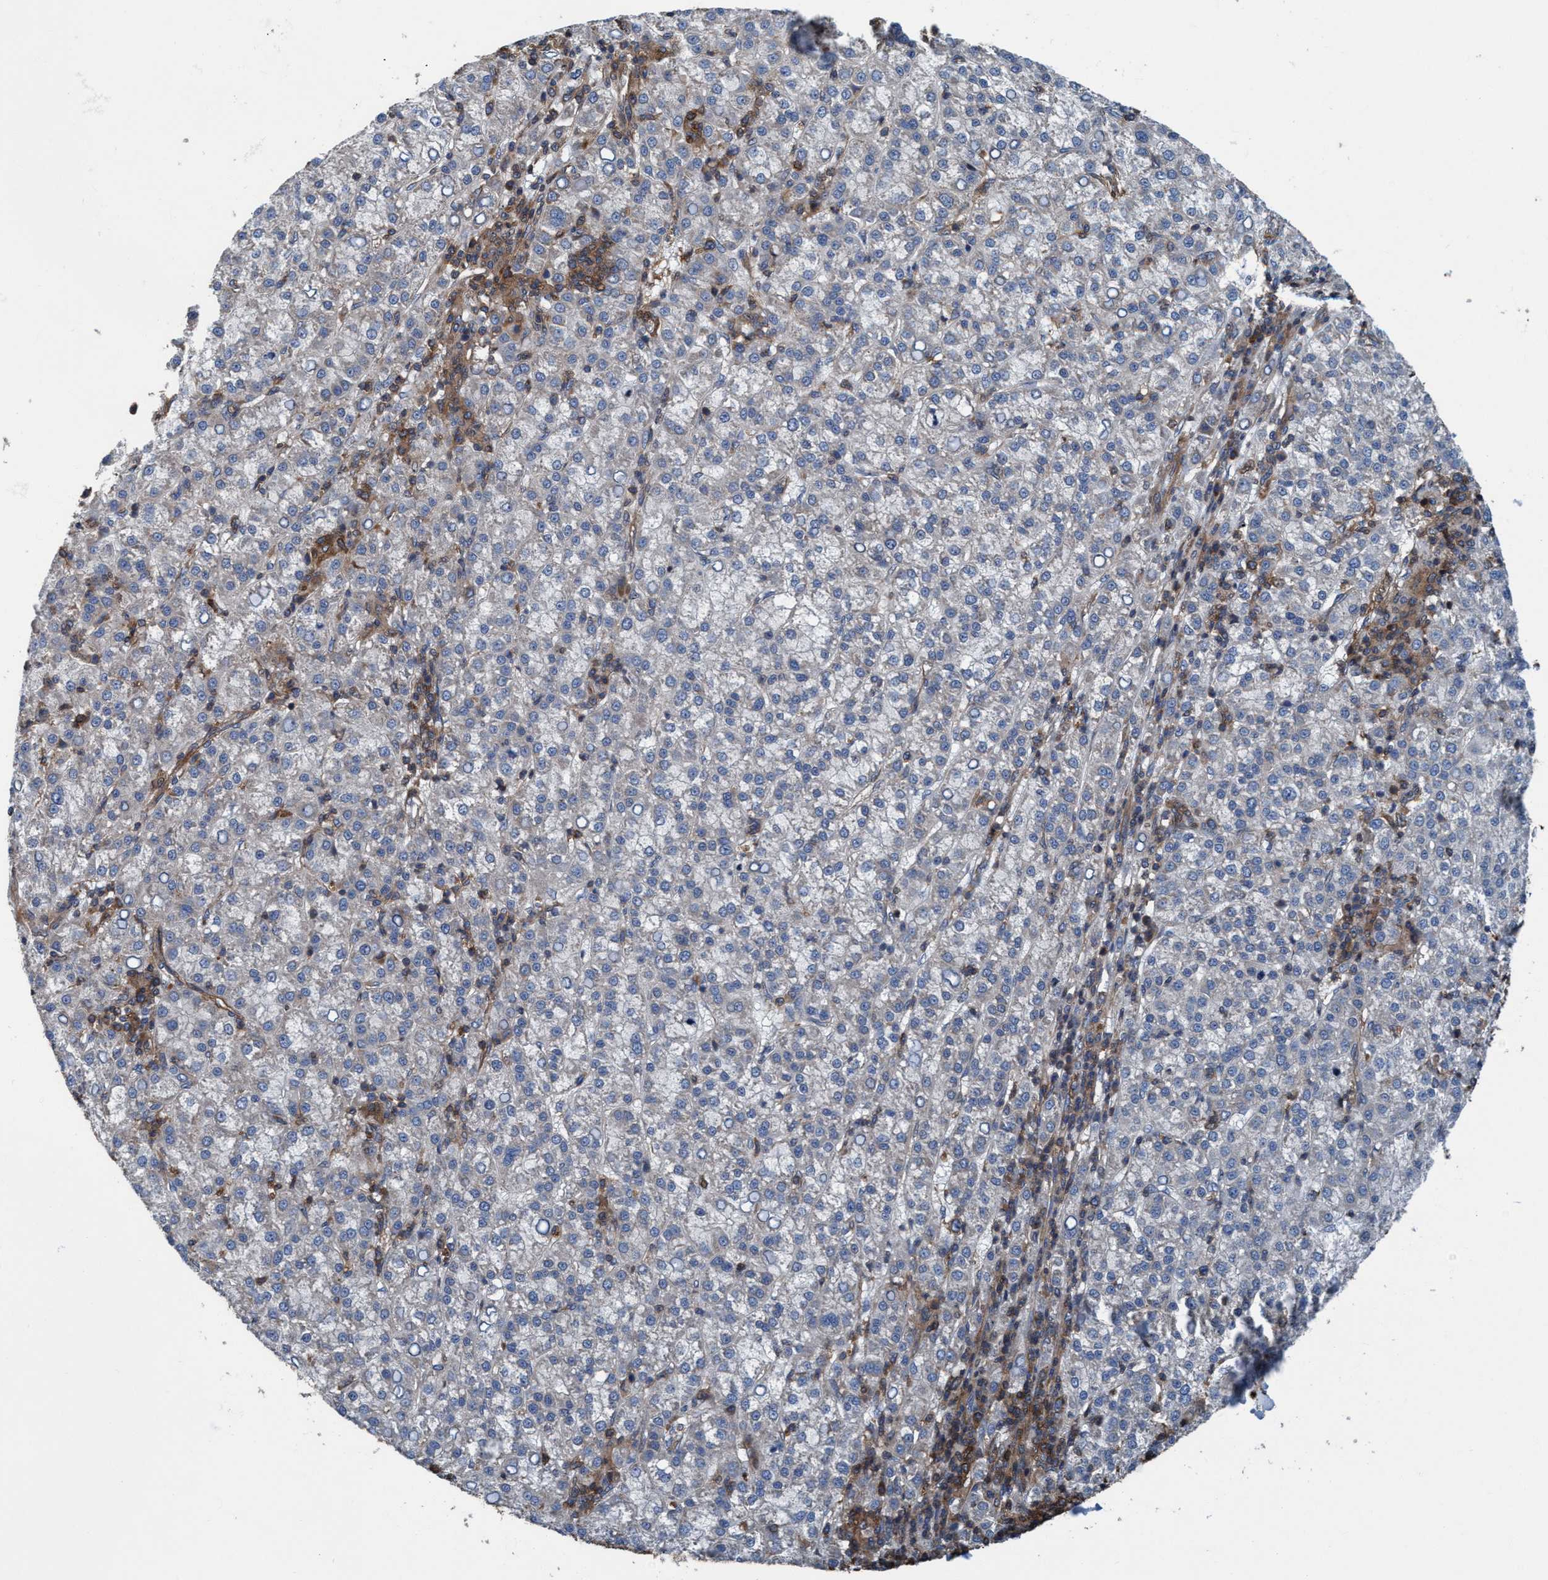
{"staining": {"intensity": "weak", "quantity": "<25%", "location": "cytoplasmic/membranous"}, "tissue": "liver cancer", "cell_type": "Tumor cells", "image_type": "cancer", "snomed": [{"axis": "morphology", "description": "Carcinoma, Hepatocellular, NOS"}, {"axis": "topography", "description": "Liver"}], "caption": "Immunohistochemistry (IHC) of liver cancer (hepatocellular carcinoma) demonstrates no positivity in tumor cells.", "gene": "NMT1", "patient": {"sex": "female", "age": 58}}